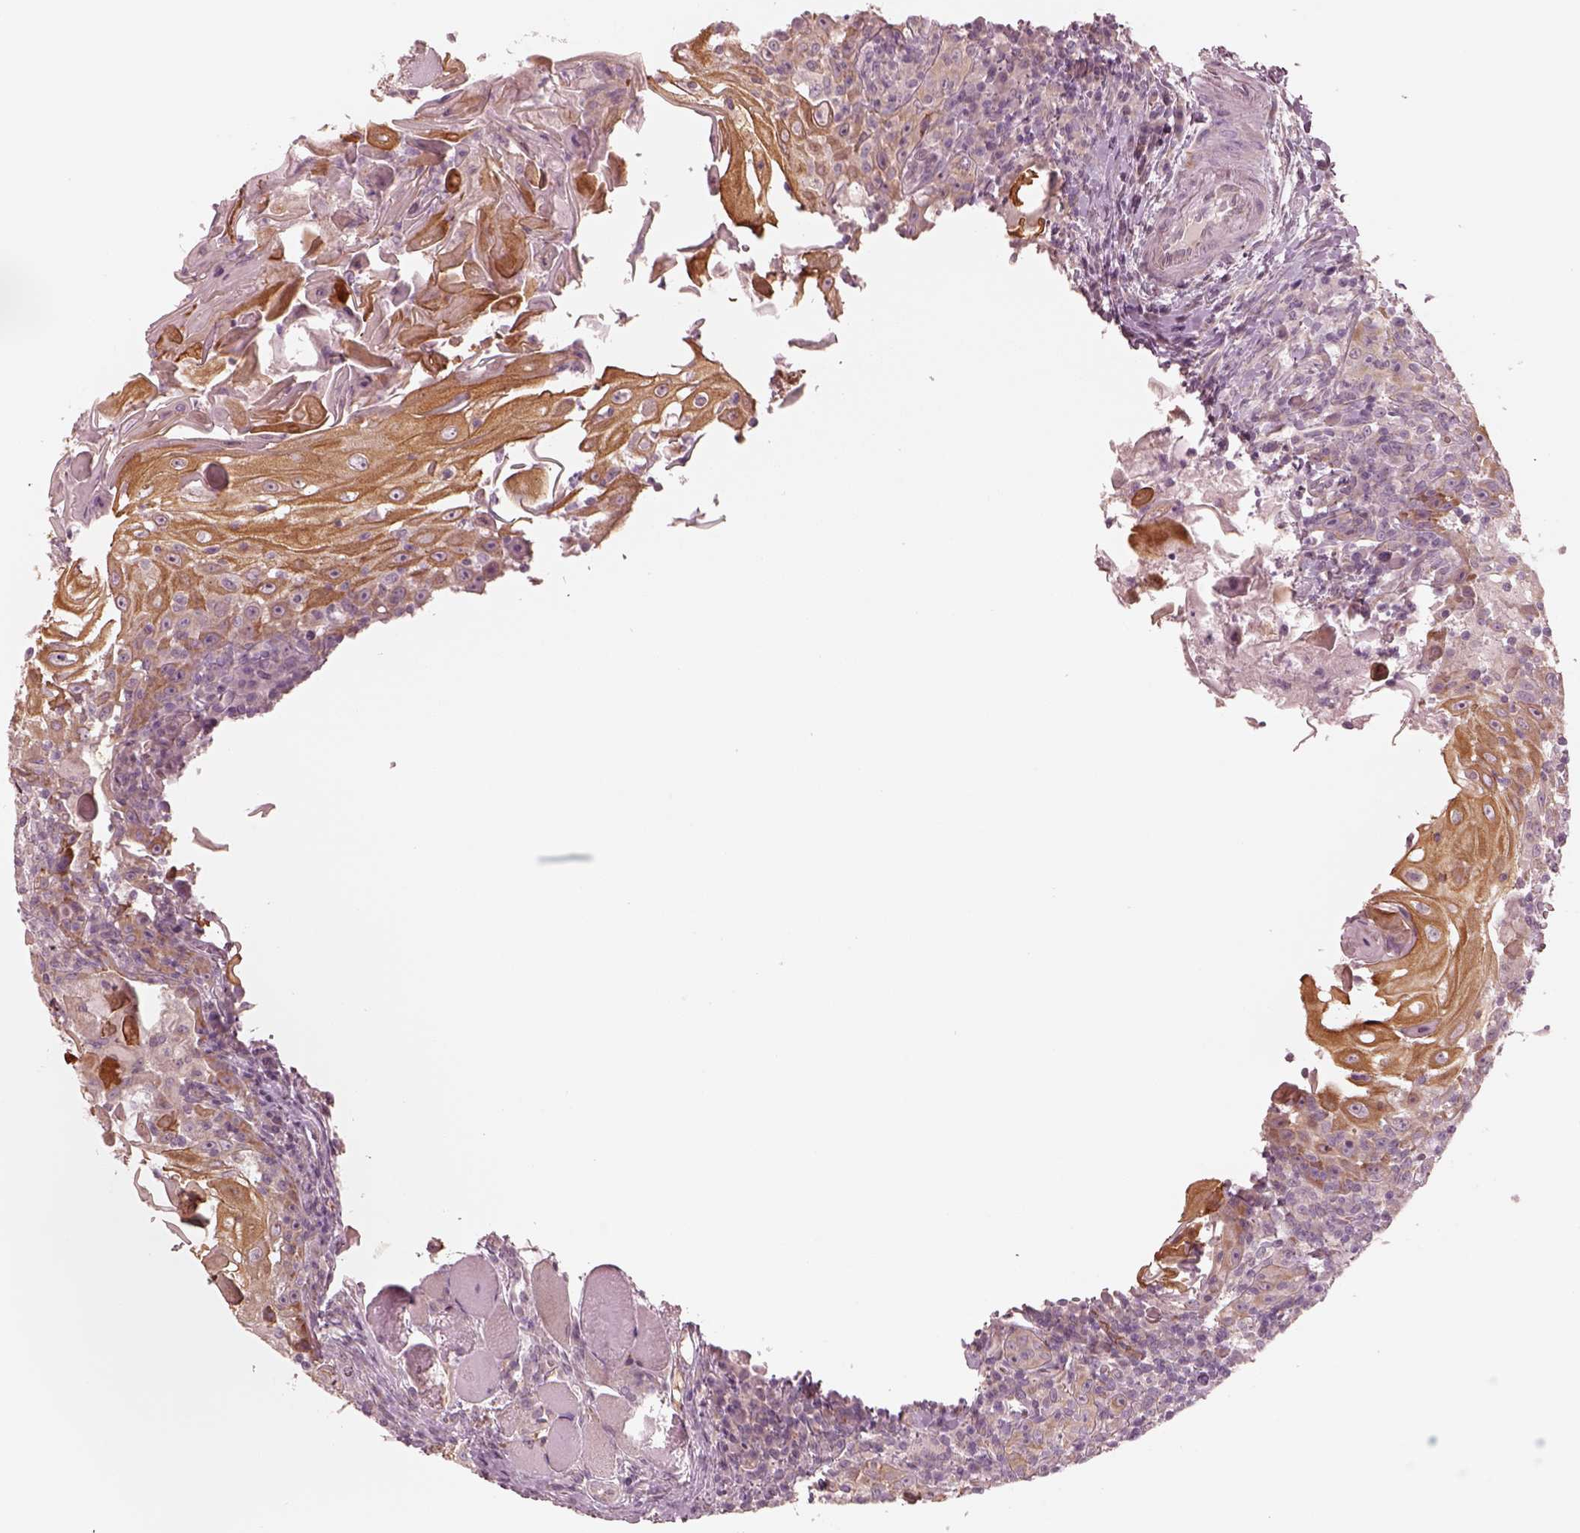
{"staining": {"intensity": "moderate", "quantity": "<25%", "location": "cytoplasmic/membranous"}, "tissue": "head and neck cancer", "cell_type": "Tumor cells", "image_type": "cancer", "snomed": [{"axis": "morphology", "description": "Squamous cell carcinoma, NOS"}, {"axis": "topography", "description": "Head-Neck"}], "caption": "Head and neck cancer tissue displays moderate cytoplasmic/membranous positivity in about <25% of tumor cells Using DAB (brown) and hematoxylin (blue) stains, captured at high magnification using brightfield microscopy.", "gene": "RAB3C", "patient": {"sex": "male", "age": 52}}